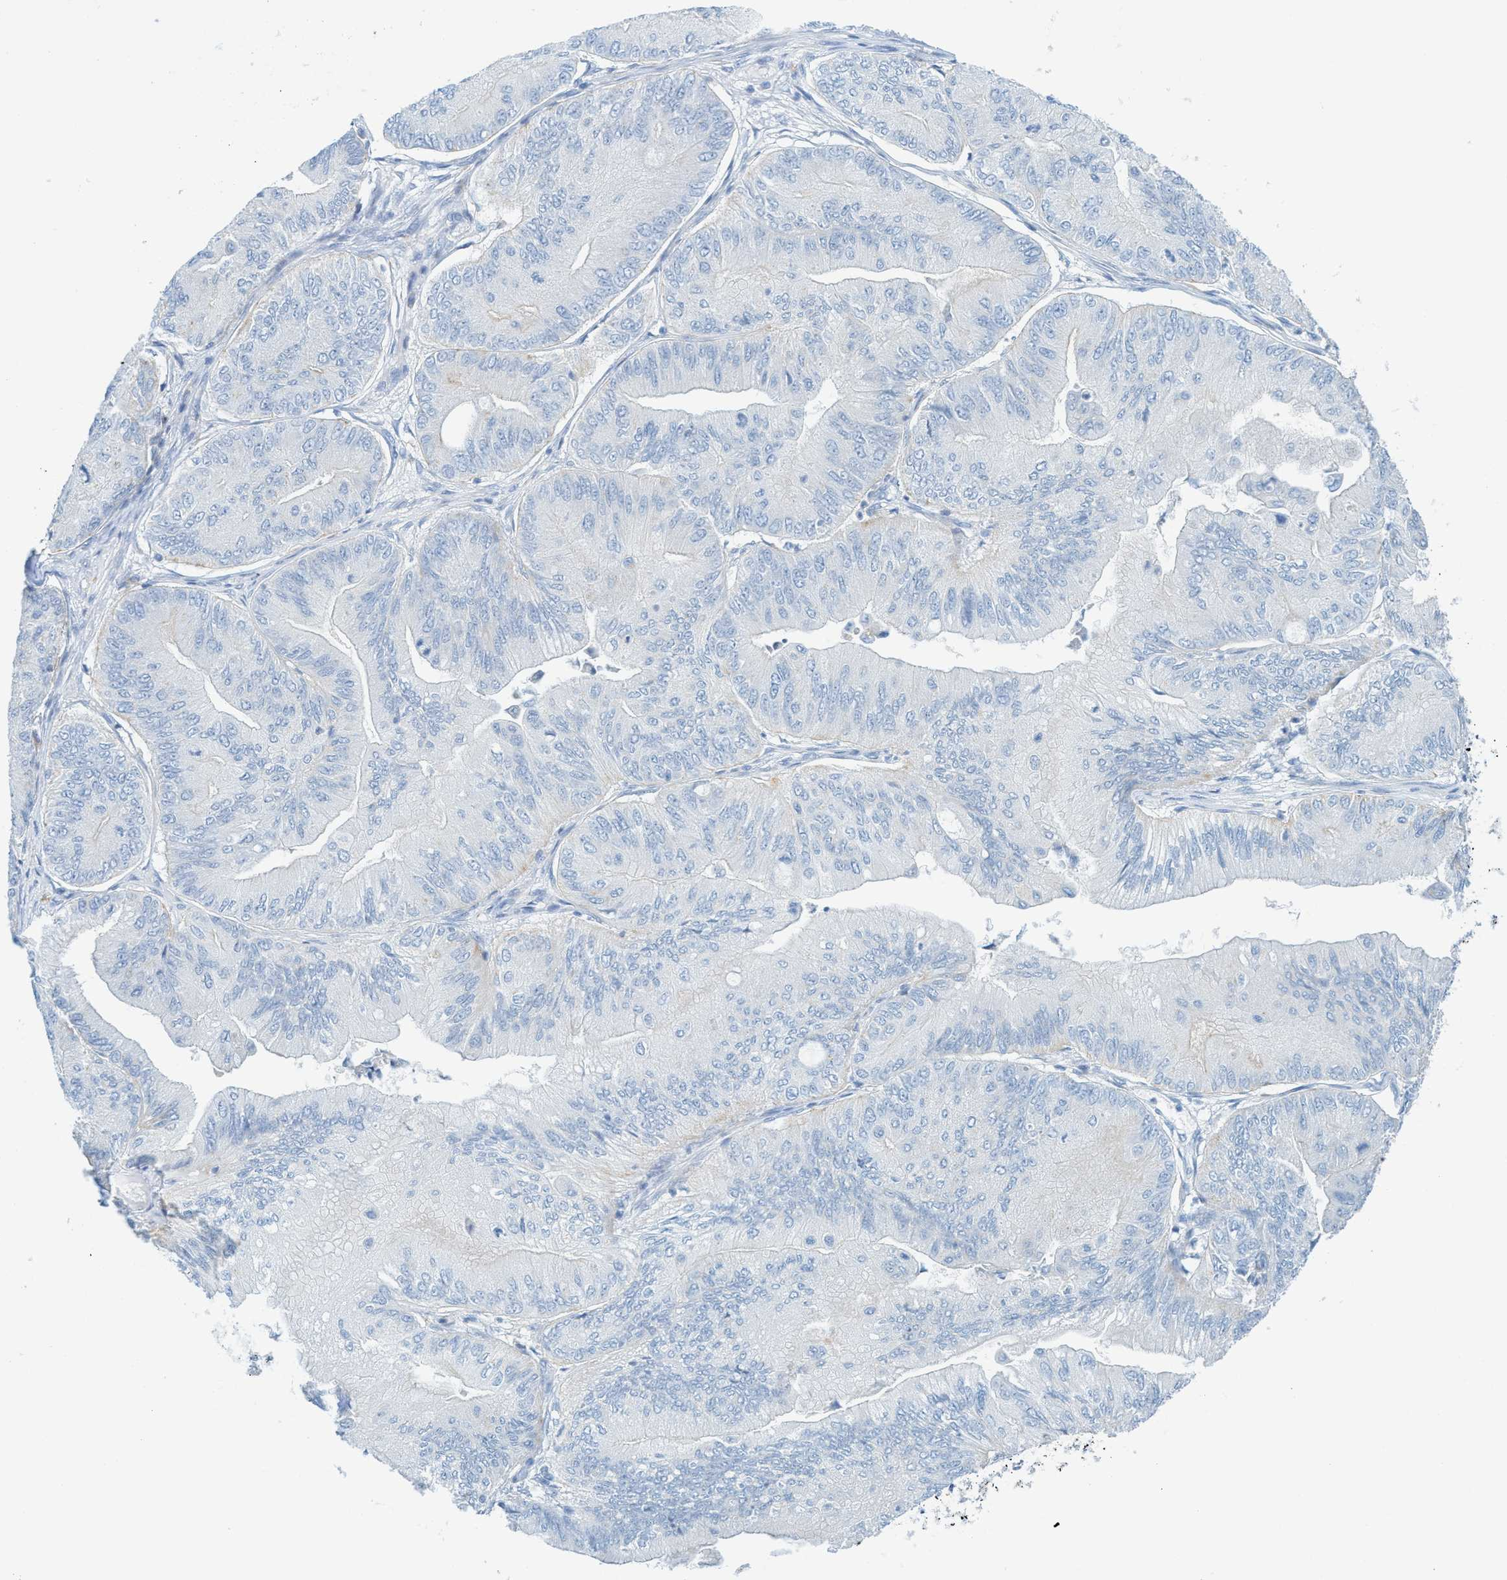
{"staining": {"intensity": "negative", "quantity": "none", "location": "none"}, "tissue": "ovarian cancer", "cell_type": "Tumor cells", "image_type": "cancer", "snomed": [{"axis": "morphology", "description": "Cystadenocarcinoma, mucinous, NOS"}, {"axis": "topography", "description": "Ovary"}], "caption": "DAB immunohistochemical staining of ovarian mucinous cystadenocarcinoma exhibits no significant expression in tumor cells.", "gene": "C21orf62", "patient": {"sex": "female", "age": 61}}